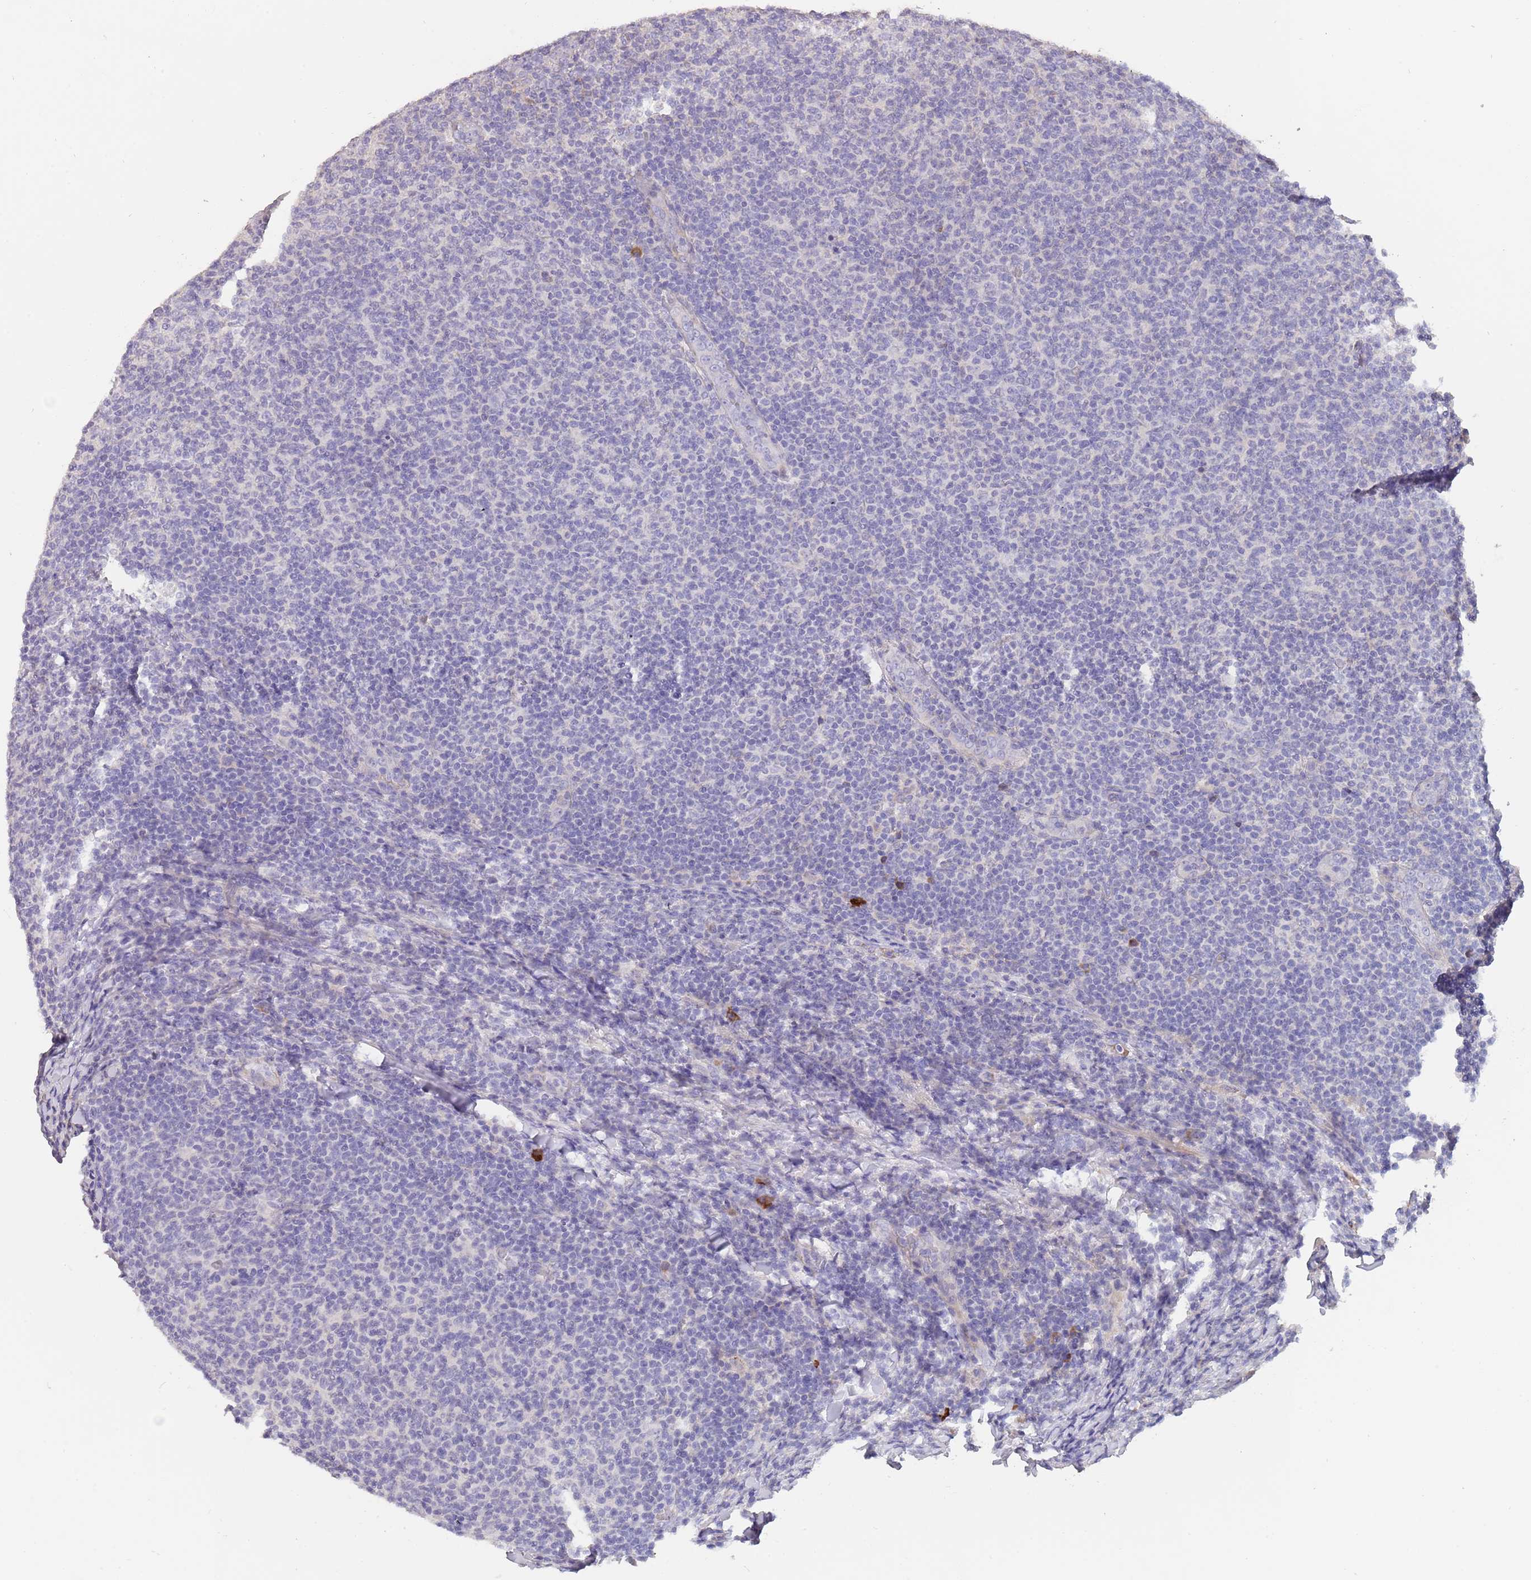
{"staining": {"intensity": "negative", "quantity": "none", "location": "none"}, "tissue": "lymphoma", "cell_type": "Tumor cells", "image_type": "cancer", "snomed": [{"axis": "morphology", "description": "Malignant lymphoma, non-Hodgkin's type, Low grade"}, {"axis": "topography", "description": "Lymph node"}], "caption": "Immunohistochemistry (IHC) image of human lymphoma stained for a protein (brown), which reveals no positivity in tumor cells.", "gene": "SUSD1", "patient": {"sex": "male", "age": 66}}